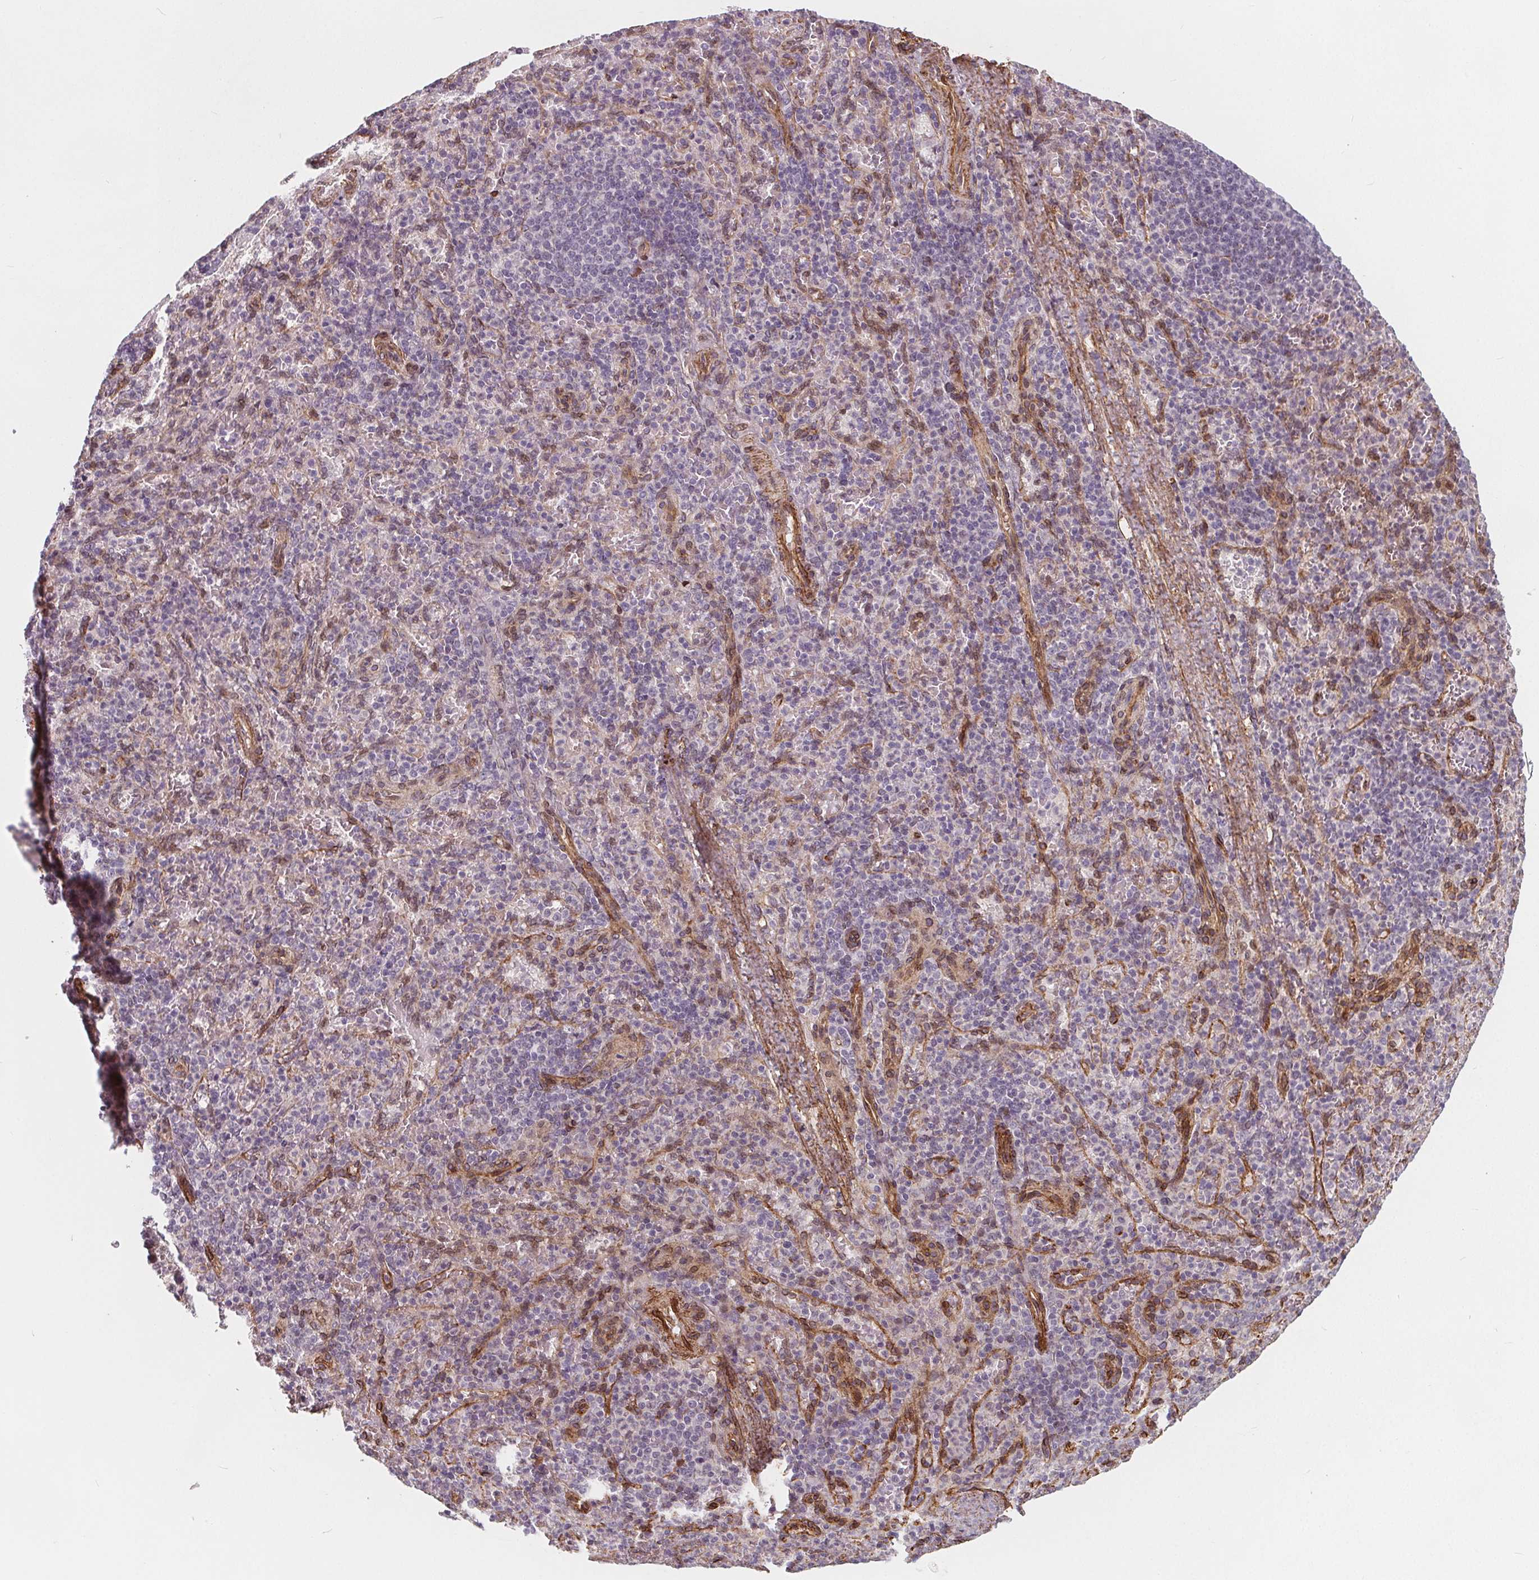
{"staining": {"intensity": "negative", "quantity": "none", "location": "none"}, "tissue": "spleen", "cell_type": "Cells in red pulp", "image_type": "normal", "snomed": [{"axis": "morphology", "description": "Normal tissue, NOS"}, {"axis": "topography", "description": "Spleen"}], "caption": "Spleen stained for a protein using IHC exhibits no positivity cells in red pulp.", "gene": "HAS1", "patient": {"sex": "female", "age": 74}}